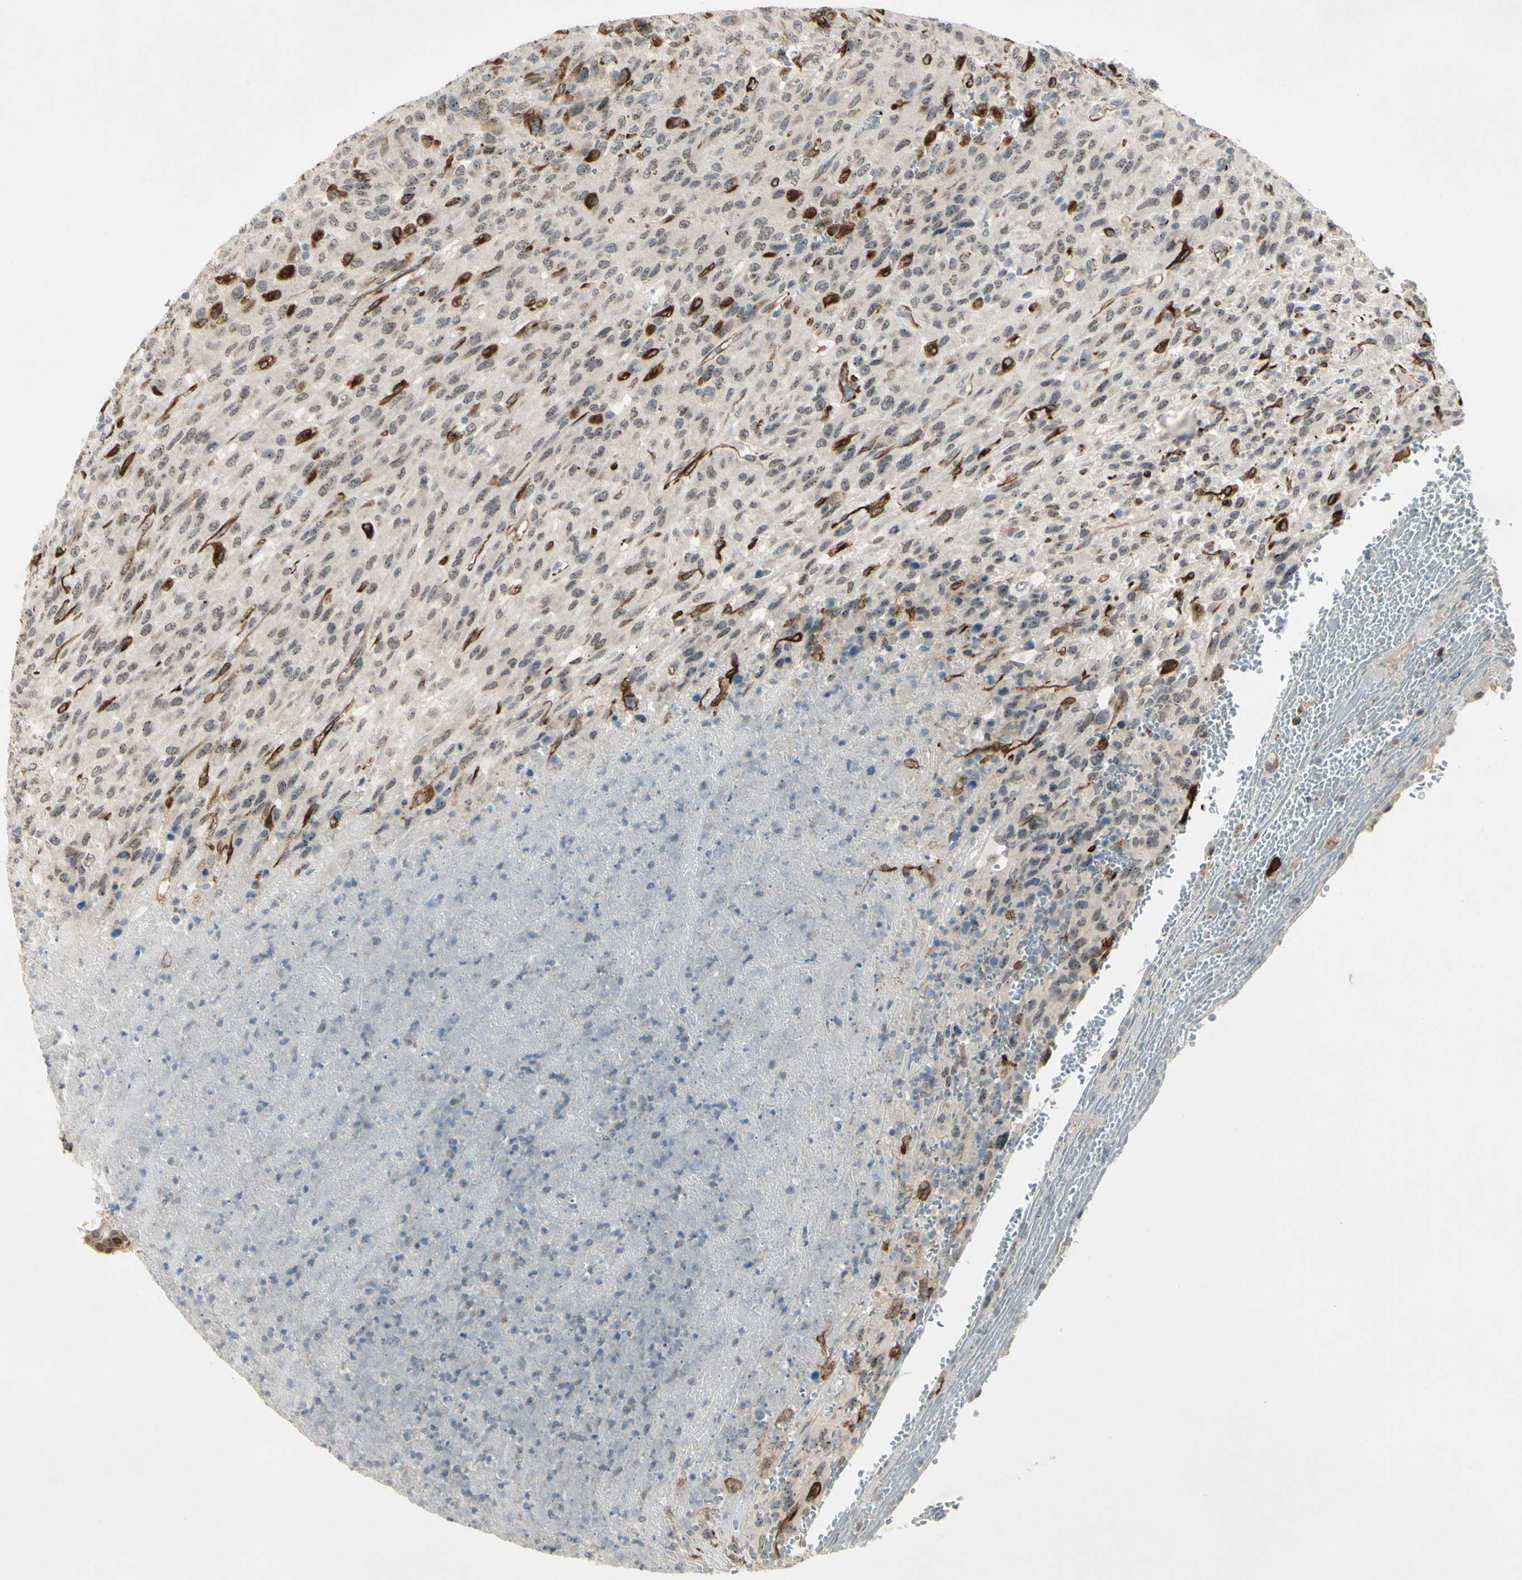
{"staining": {"intensity": "strong", "quantity": "<25%", "location": "cytoplasmic/membranous"}, "tissue": "urothelial cancer", "cell_type": "Tumor cells", "image_type": "cancer", "snomed": [{"axis": "morphology", "description": "Urothelial carcinoma, High grade"}, {"axis": "topography", "description": "Urinary bladder"}], "caption": "Brown immunohistochemical staining in high-grade urothelial carcinoma exhibits strong cytoplasmic/membranous positivity in approximately <25% of tumor cells.", "gene": "FGFR2", "patient": {"sex": "male", "age": 66}}